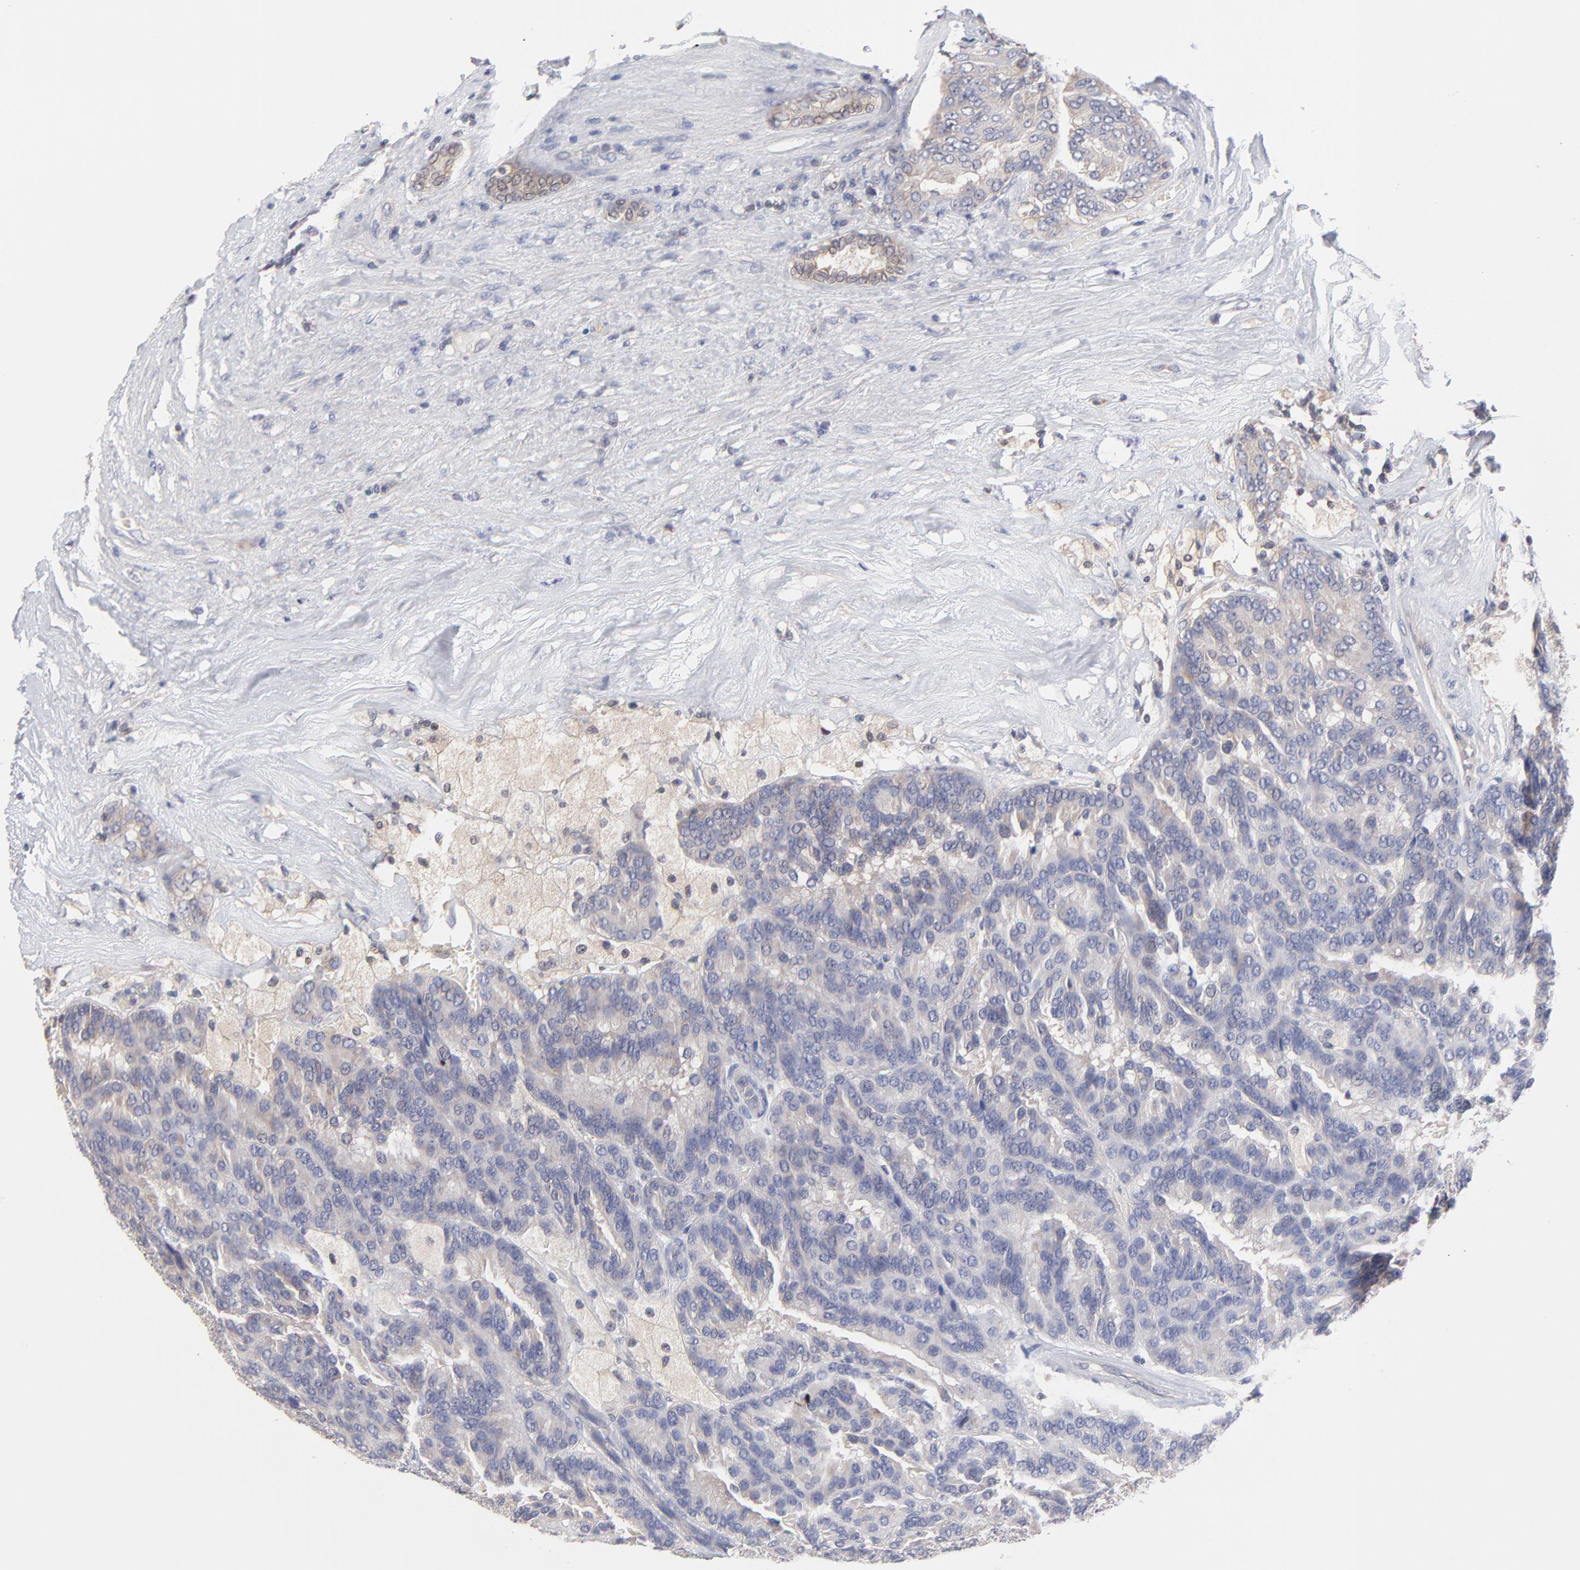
{"staining": {"intensity": "negative", "quantity": "none", "location": "none"}, "tissue": "renal cancer", "cell_type": "Tumor cells", "image_type": "cancer", "snomed": [{"axis": "morphology", "description": "Adenocarcinoma, NOS"}, {"axis": "topography", "description": "Kidney"}], "caption": "Tumor cells are negative for protein expression in human renal adenocarcinoma.", "gene": "PCMT1", "patient": {"sex": "male", "age": 46}}